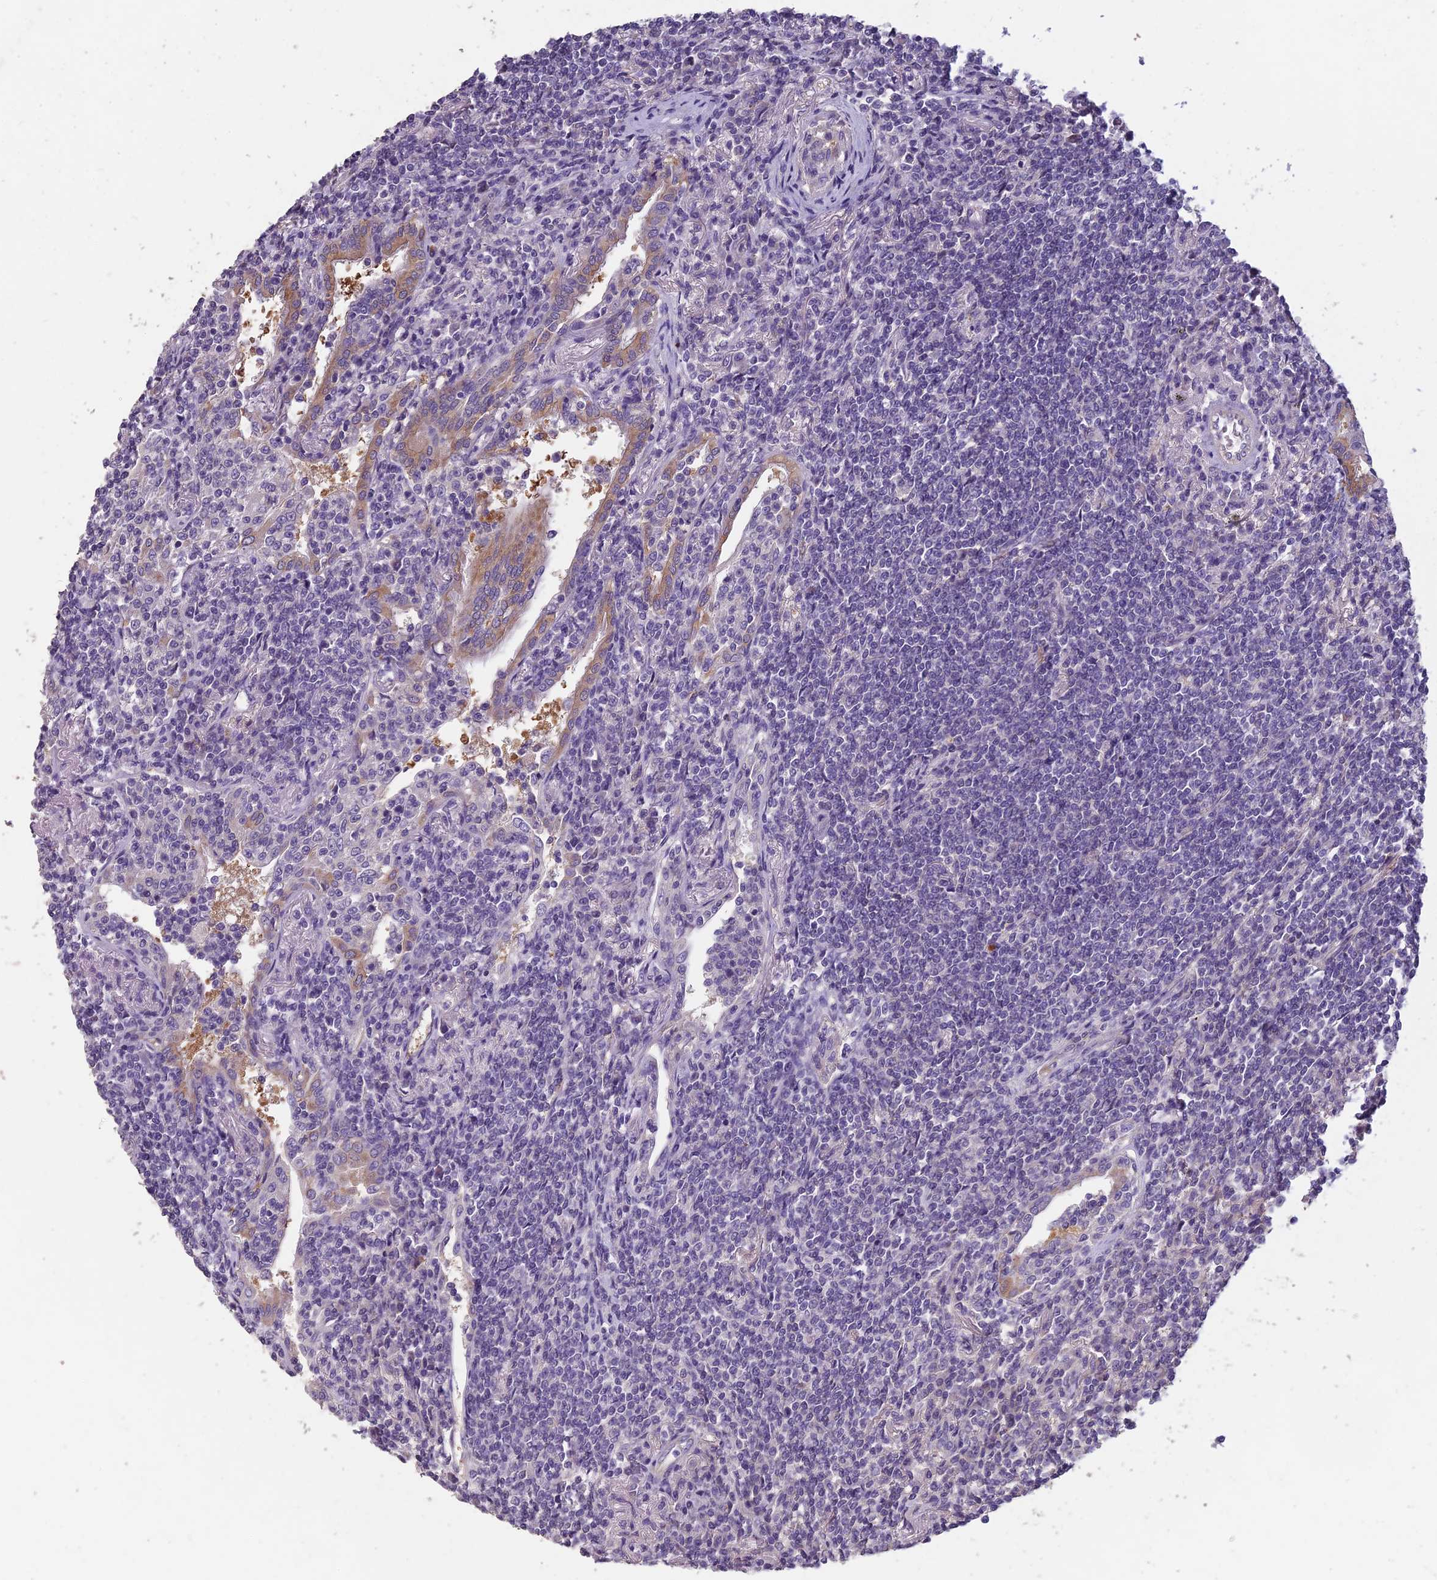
{"staining": {"intensity": "negative", "quantity": "none", "location": "none"}, "tissue": "lymphoma", "cell_type": "Tumor cells", "image_type": "cancer", "snomed": [{"axis": "morphology", "description": "Malignant lymphoma, non-Hodgkin's type, Low grade"}, {"axis": "topography", "description": "Lung"}], "caption": "Immunohistochemistry histopathology image of lymphoma stained for a protein (brown), which displays no expression in tumor cells.", "gene": "CEACAM16", "patient": {"sex": "female", "age": 71}}